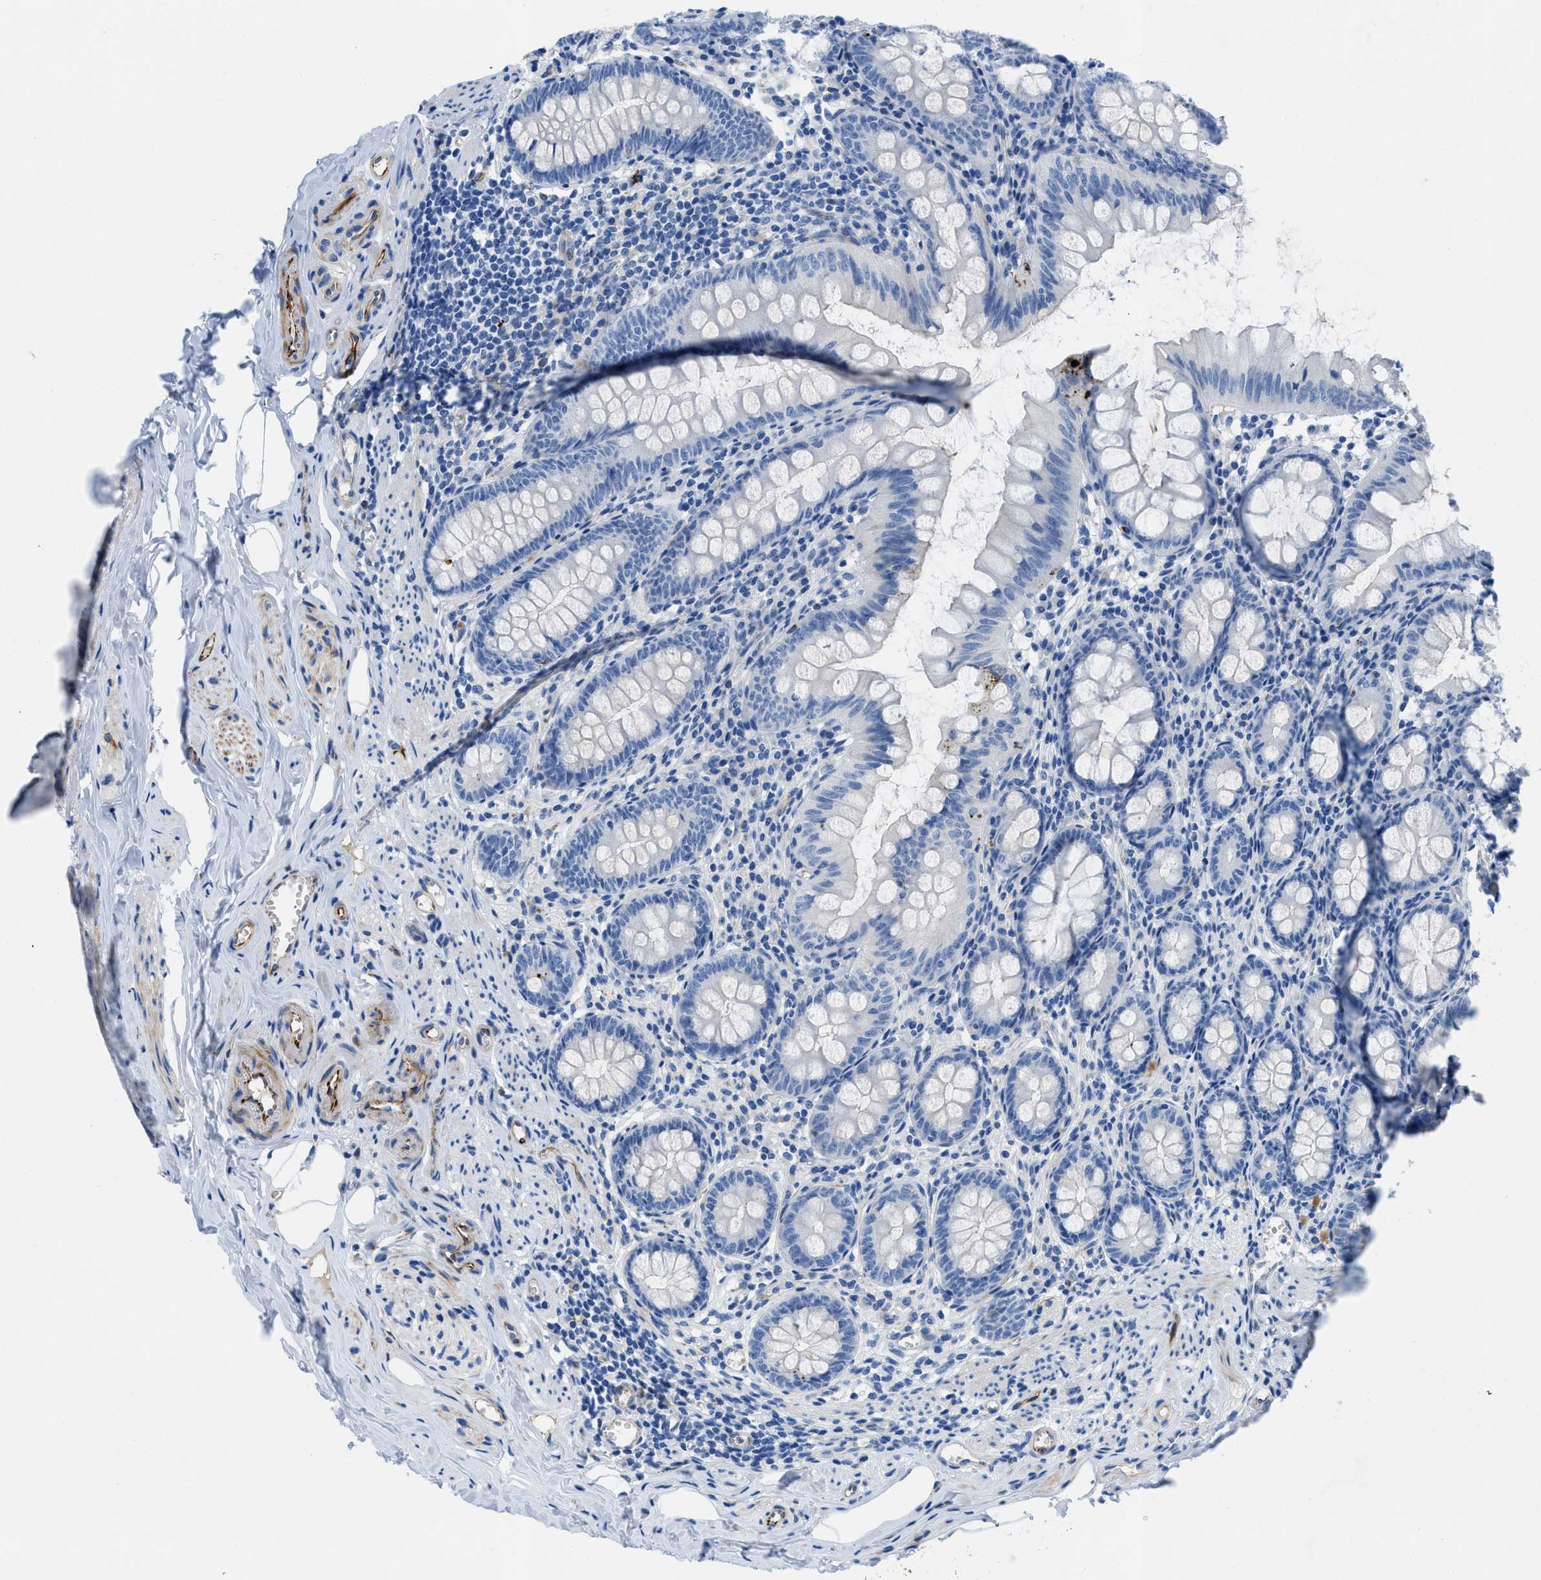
{"staining": {"intensity": "negative", "quantity": "none", "location": "none"}, "tissue": "appendix", "cell_type": "Glandular cells", "image_type": "normal", "snomed": [{"axis": "morphology", "description": "Normal tissue, NOS"}, {"axis": "topography", "description": "Appendix"}], "caption": "The immunohistochemistry histopathology image has no significant staining in glandular cells of appendix.", "gene": "XCR1", "patient": {"sex": "female", "age": 77}}